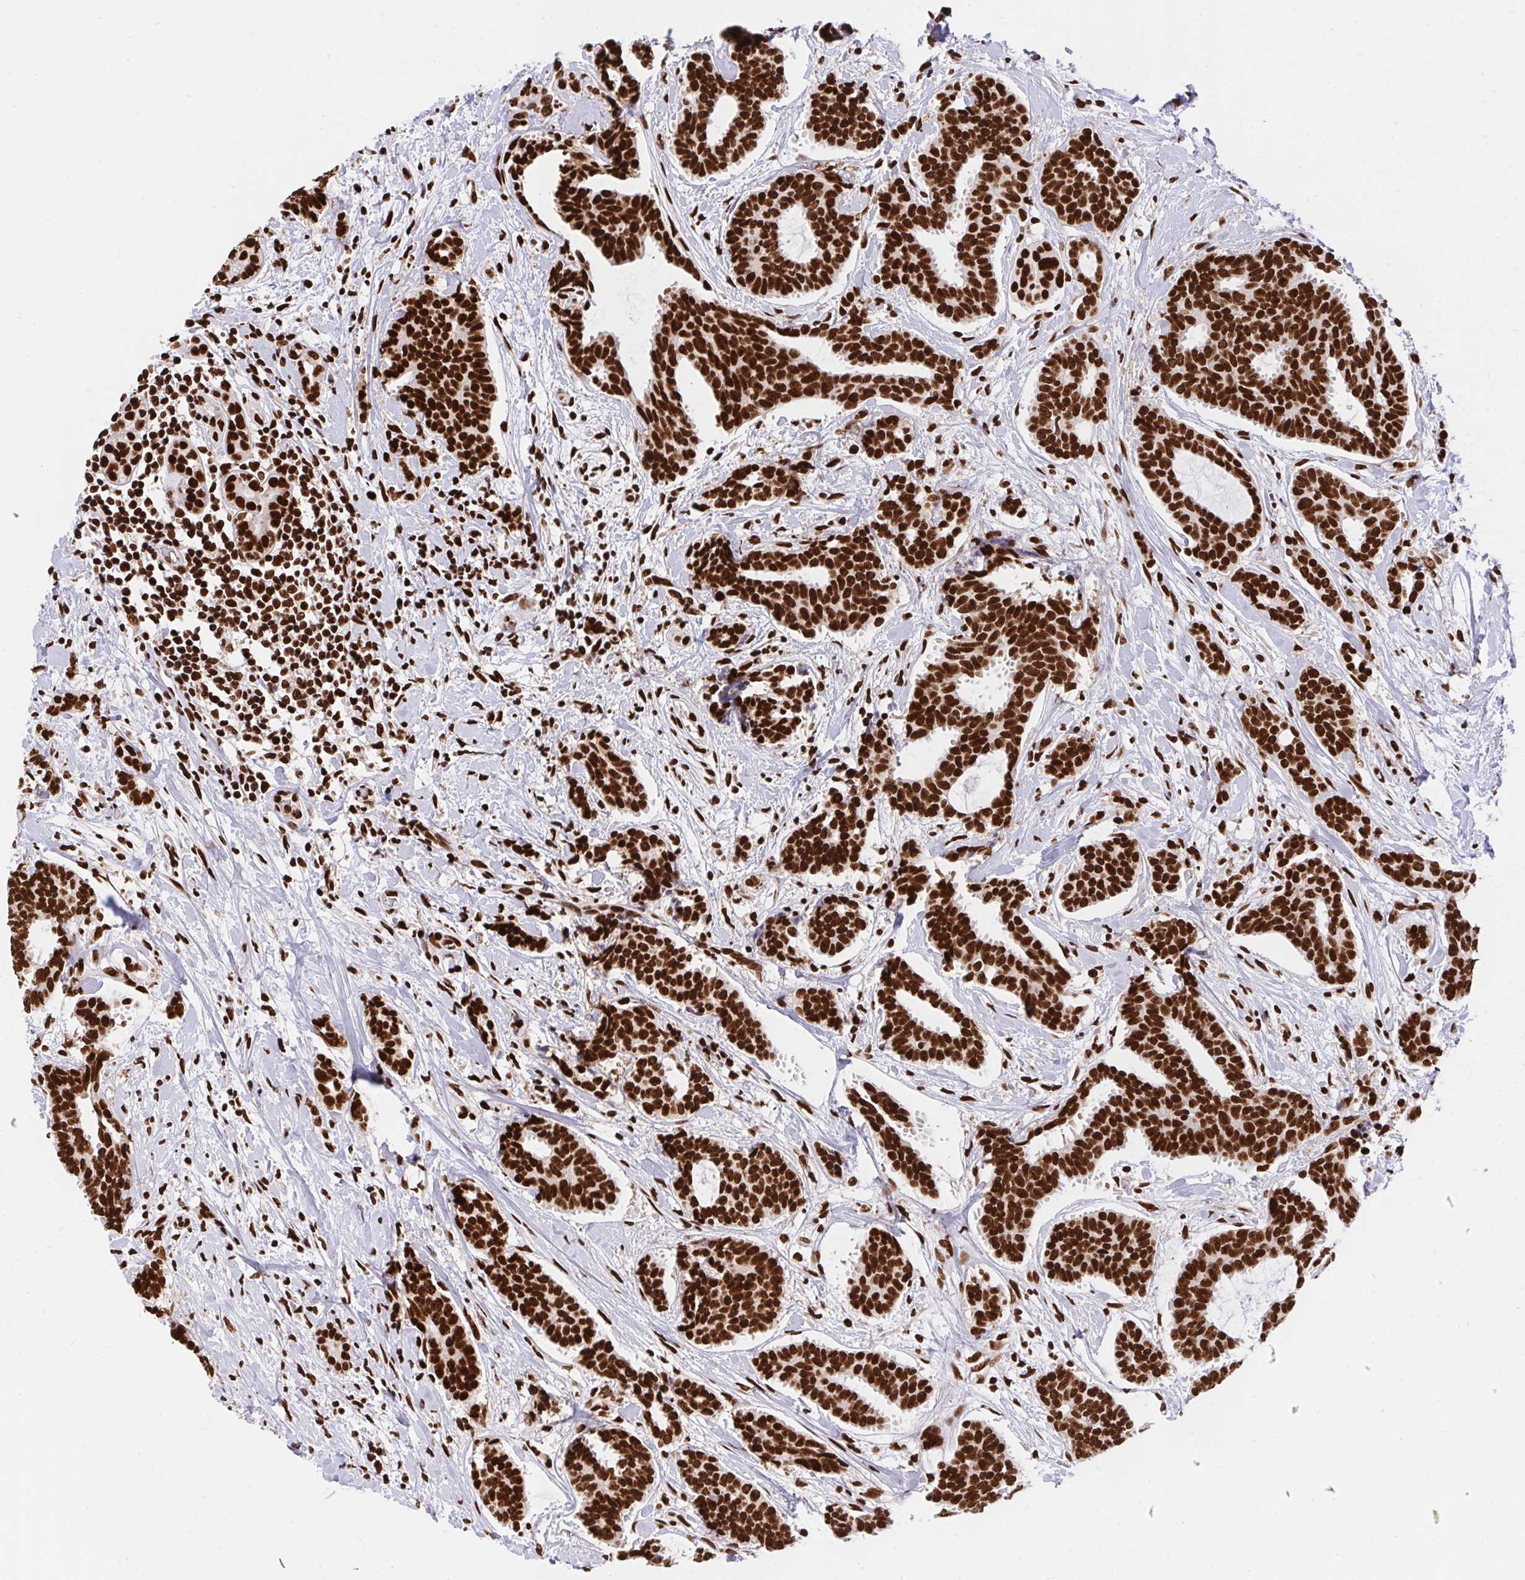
{"staining": {"intensity": "strong", "quantity": ">75%", "location": "nuclear"}, "tissue": "breast cancer", "cell_type": "Tumor cells", "image_type": "cancer", "snomed": [{"axis": "morphology", "description": "Intraductal carcinoma, in situ"}, {"axis": "morphology", "description": "Duct carcinoma"}, {"axis": "morphology", "description": "Lobular carcinoma, in situ"}, {"axis": "topography", "description": "Breast"}], "caption": "Breast cancer tissue displays strong nuclear positivity in approximately >75% of tumor cells, visualized by immunohistochemistry.", "gene": "HNRNPL", "patient": {"sex": "female", "age": 44}}